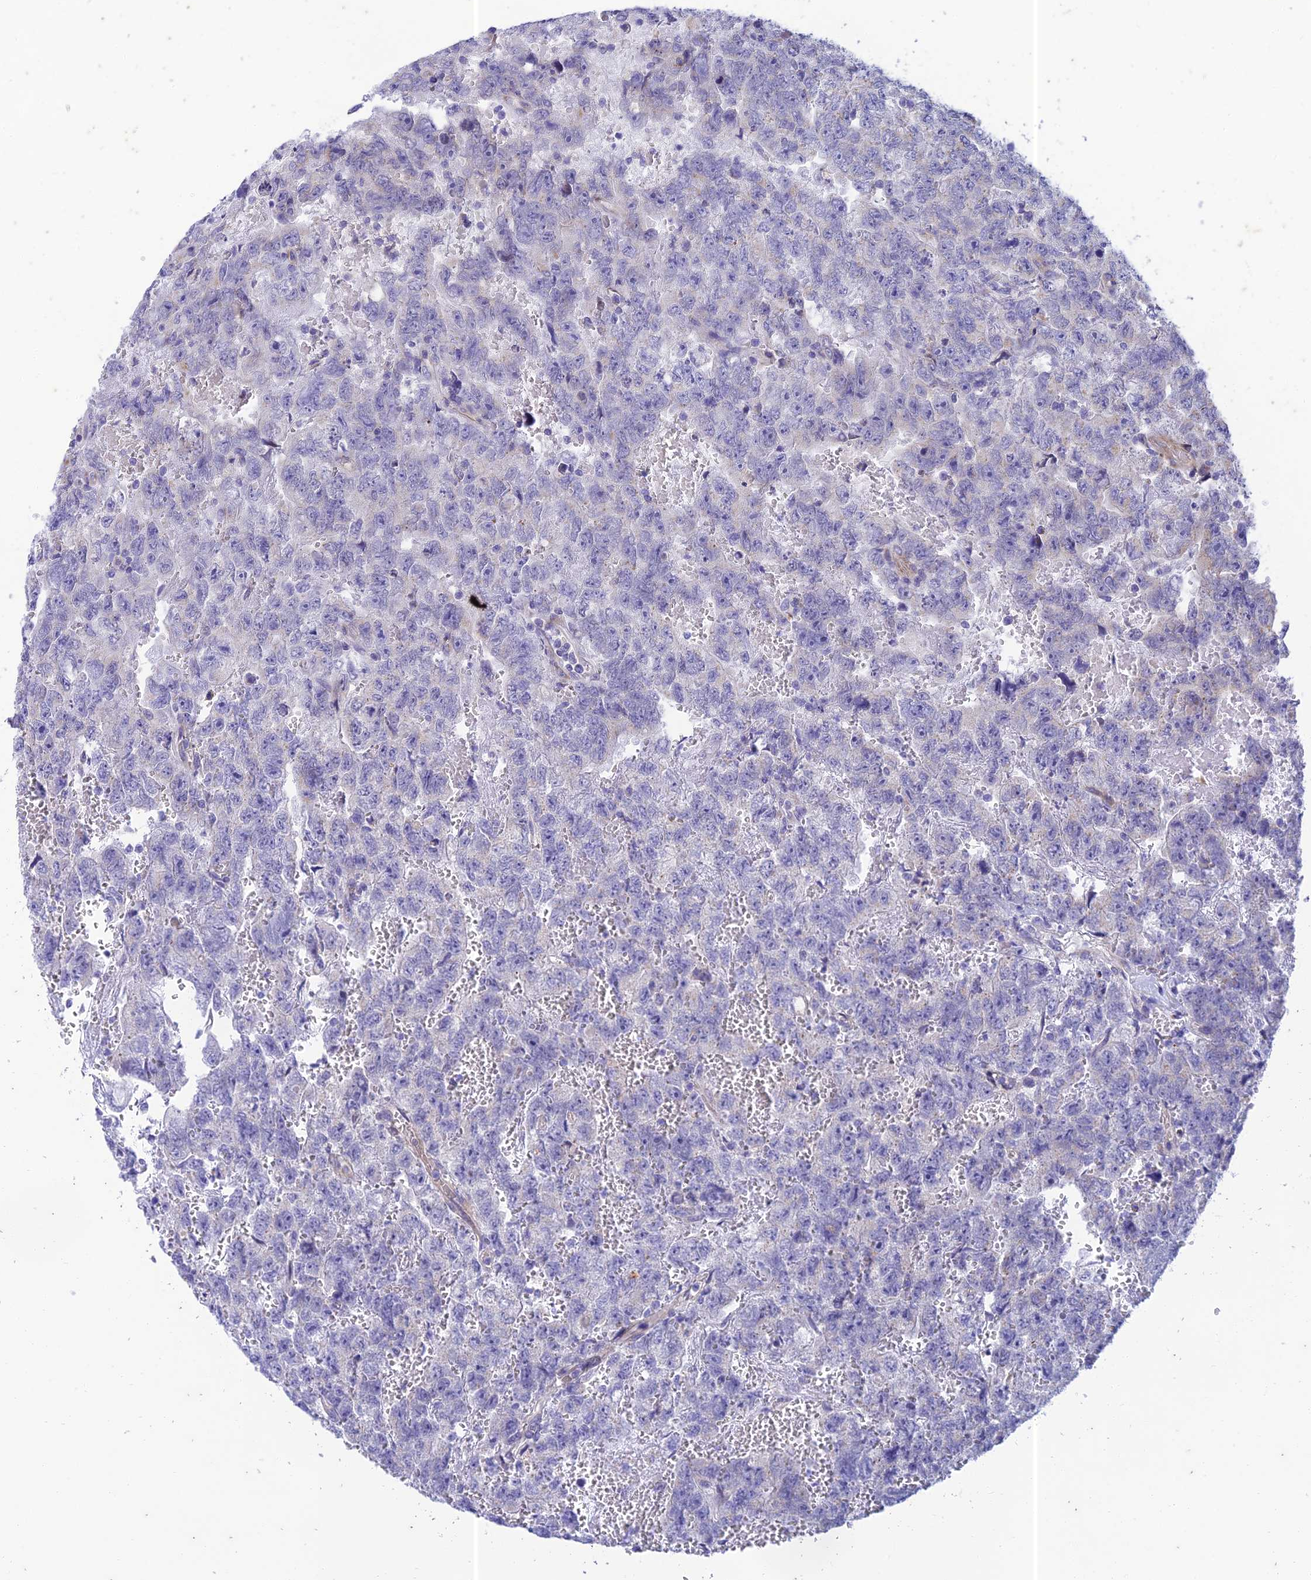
{"staining": {"intensity": "negative", "quantity": "none", "location": "none"}, "tissue": "testis cancer", "cell_type": "Tumor cells", "image_type": "cancer", "snomed": [{"axis": "morphology", "description": "Carcinoma, Embryonal, NOS"}, {"axis": "topography", "description": "Testis"}], "caption": "There is no significant expression in tumor cells of testis cancer (embryonal carcinoma).", "gene": "PTCD2", "patient": {"sex": "male", "age": 45}}